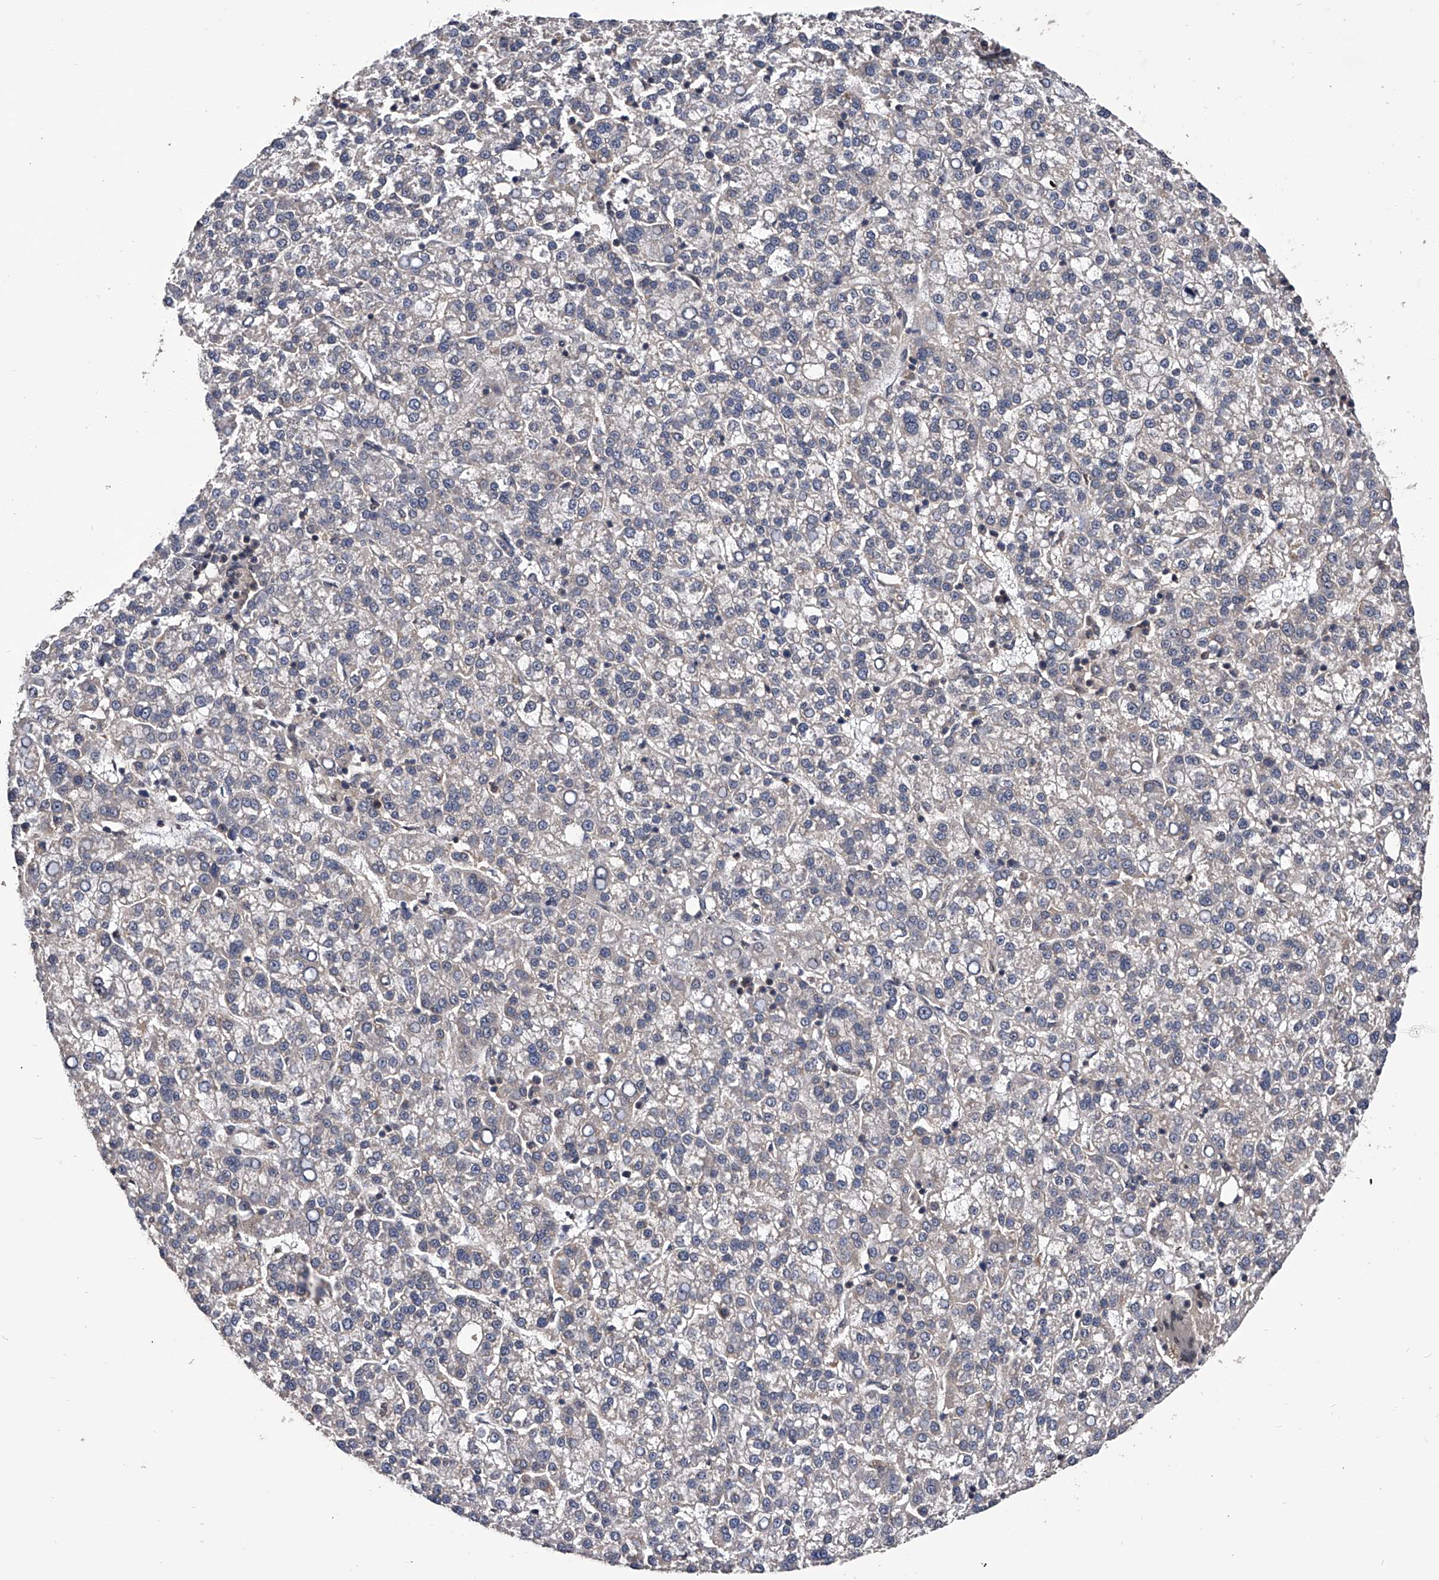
{"staining": {"intensity": "negative", "quantity": "none", "location": "none"}, "tissue": "liver cancer", "cell_type": "Tumor cells", "image_type": "cancer", "snomed": [{"axis": "morphology", "description": "Carcinoma, Hepatocellular, NOS"}, {"axis": "topography", "description": "Liver"}], "caption": "Immunohistochemistry (IHC) histopathology image of neoplastic tissue: human liver cancer stained with DAB shows no significant protein positivity in tumor cells. Nuclei are stained in blue.", "gene": "EFCAB7", "patient": {"sex": "female", "age": 58}}